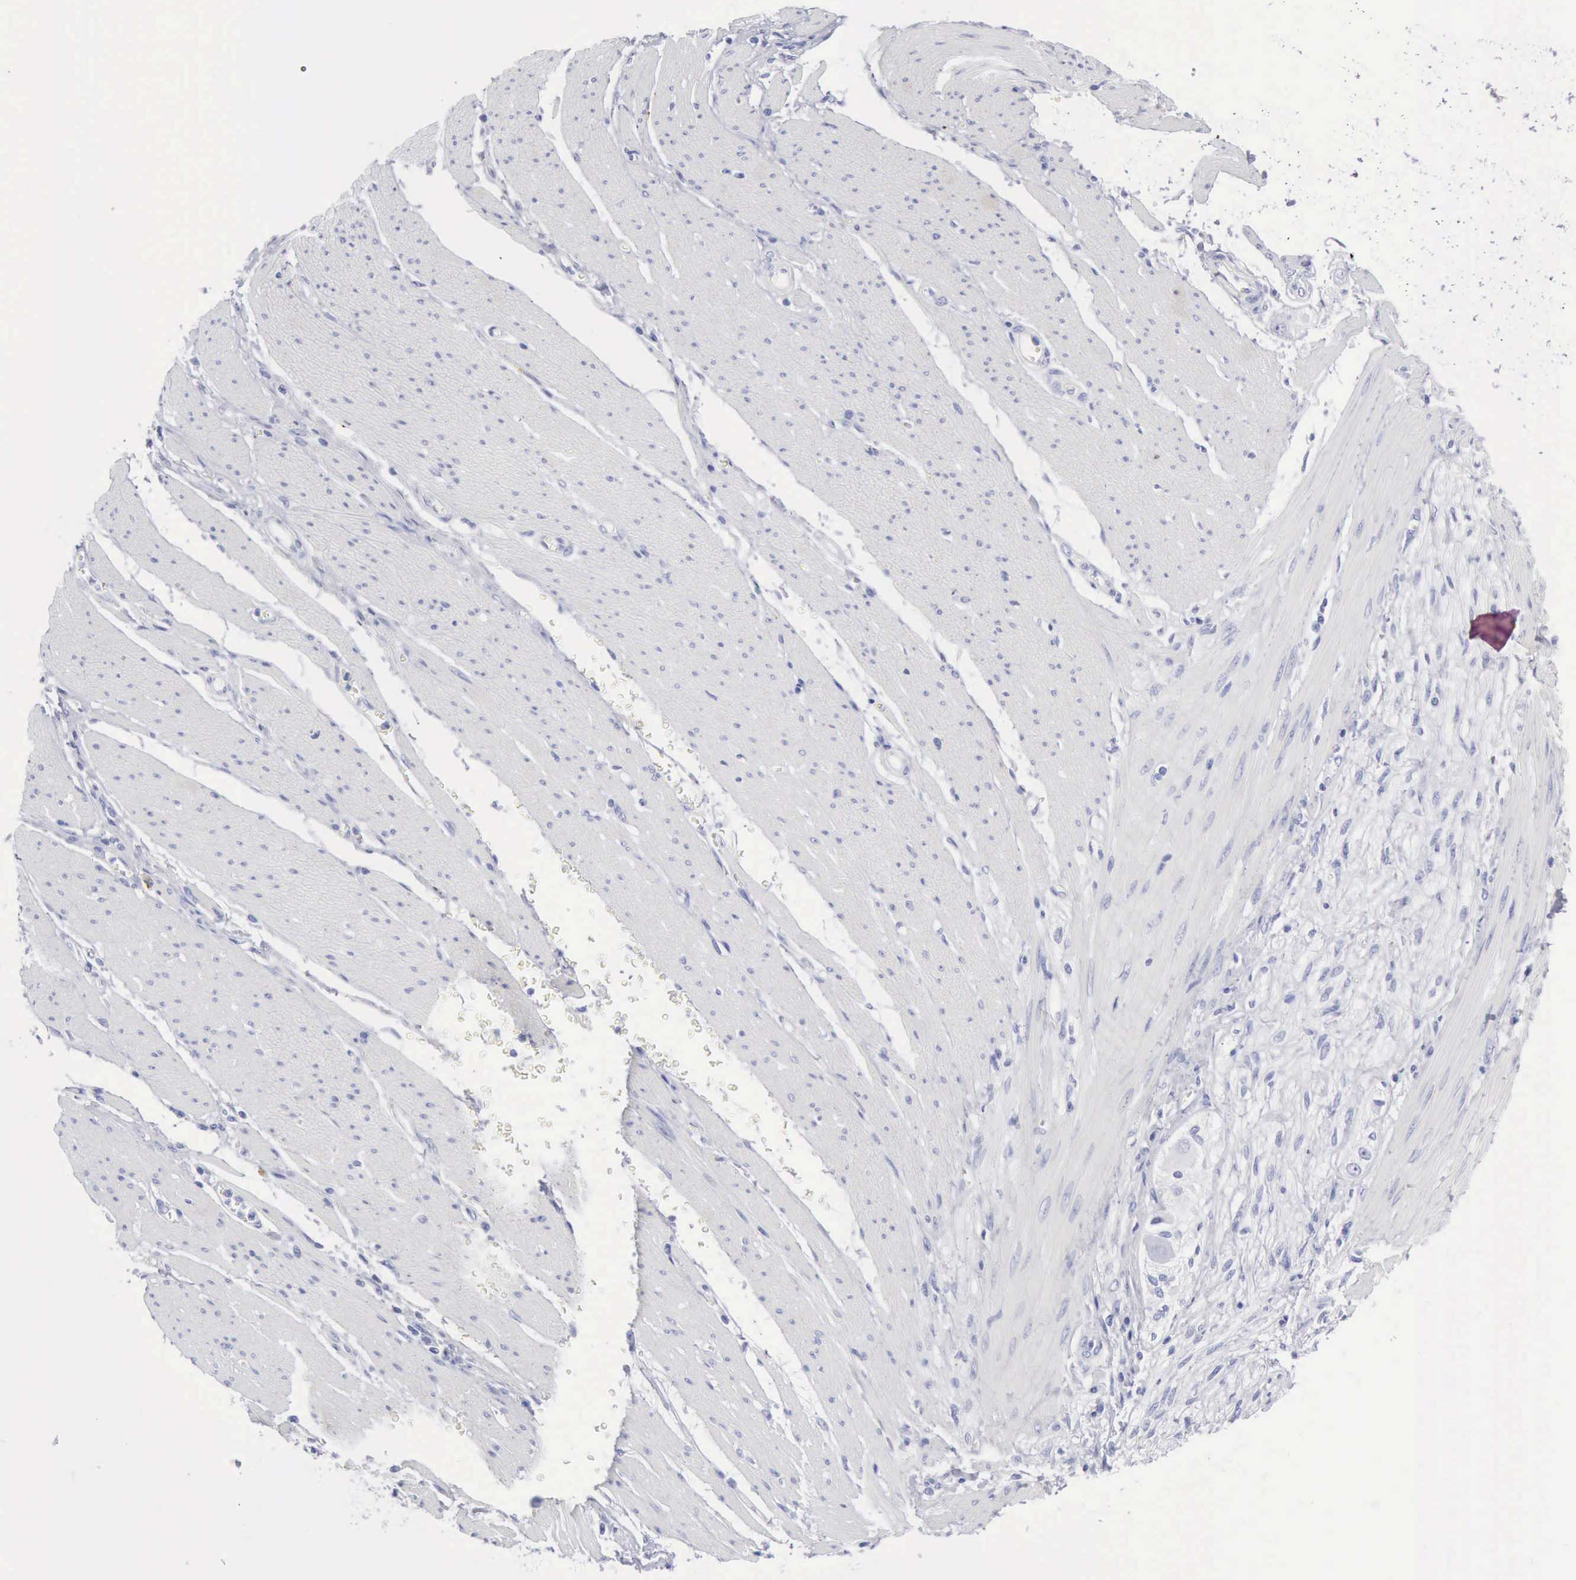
{"staining": {"intensity": "negative", "quantity": "none", "location": "none"}, "tissue": "pancreatic cancer", "cell_type": "Tumor cells", "image_type": "cancer", "snomed": [{"axis": "morphology", "description": "Adenocarcinoma, NOS"}, {"axis": "topography", "description": "Pancreas"}], "caption": "Immunohistochemistry (IHC) of human adenocarcinoma (pancreatic) shows no expression in tumor cells. Brightfield microscopy of immunohistochemistry stained with DAB (brown) and hematoxylin (blue), captured at high magnification.", "gene": "KRT5", "patient": {"sex": "female", "age": 70}}